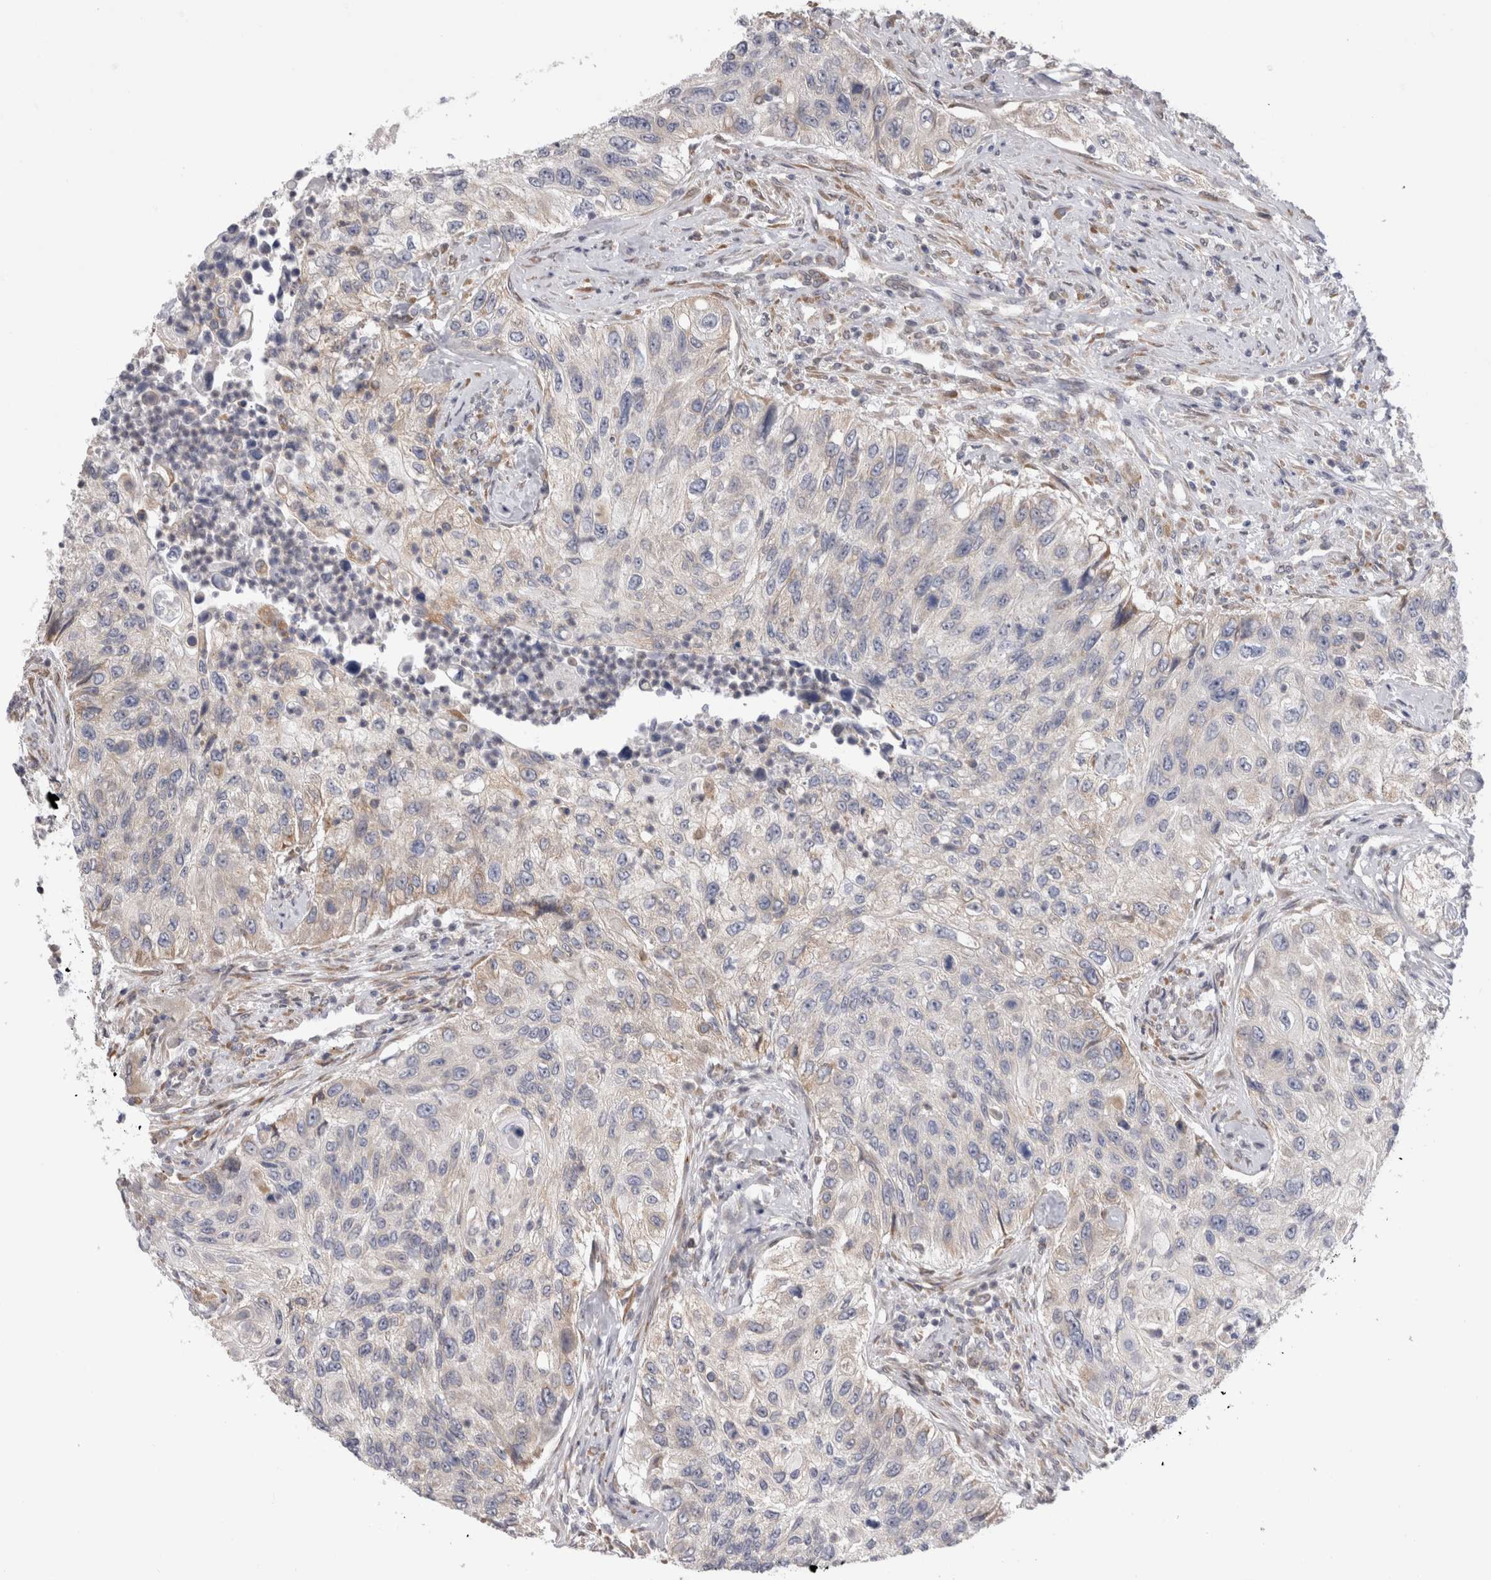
{"staining": {"intensity": "negative", "quantity": "none", "location": "none"}, "tissue": "urothelial cancer", "cell_type": "Tumor cells", "image_type": "cancer", "snomed": [{"axis": "morphology", "description": "Urothelial carcinoma, High grade"}, {"axis": "topography", "description": "Urinary bladder"}], "caption": "Image shows no significant protein staining in tumor cells of urothelial cancer. Nuclei are stained in blue.", "gene": "VCPIP1", "patient": {"sex": "female", "age": 60}}